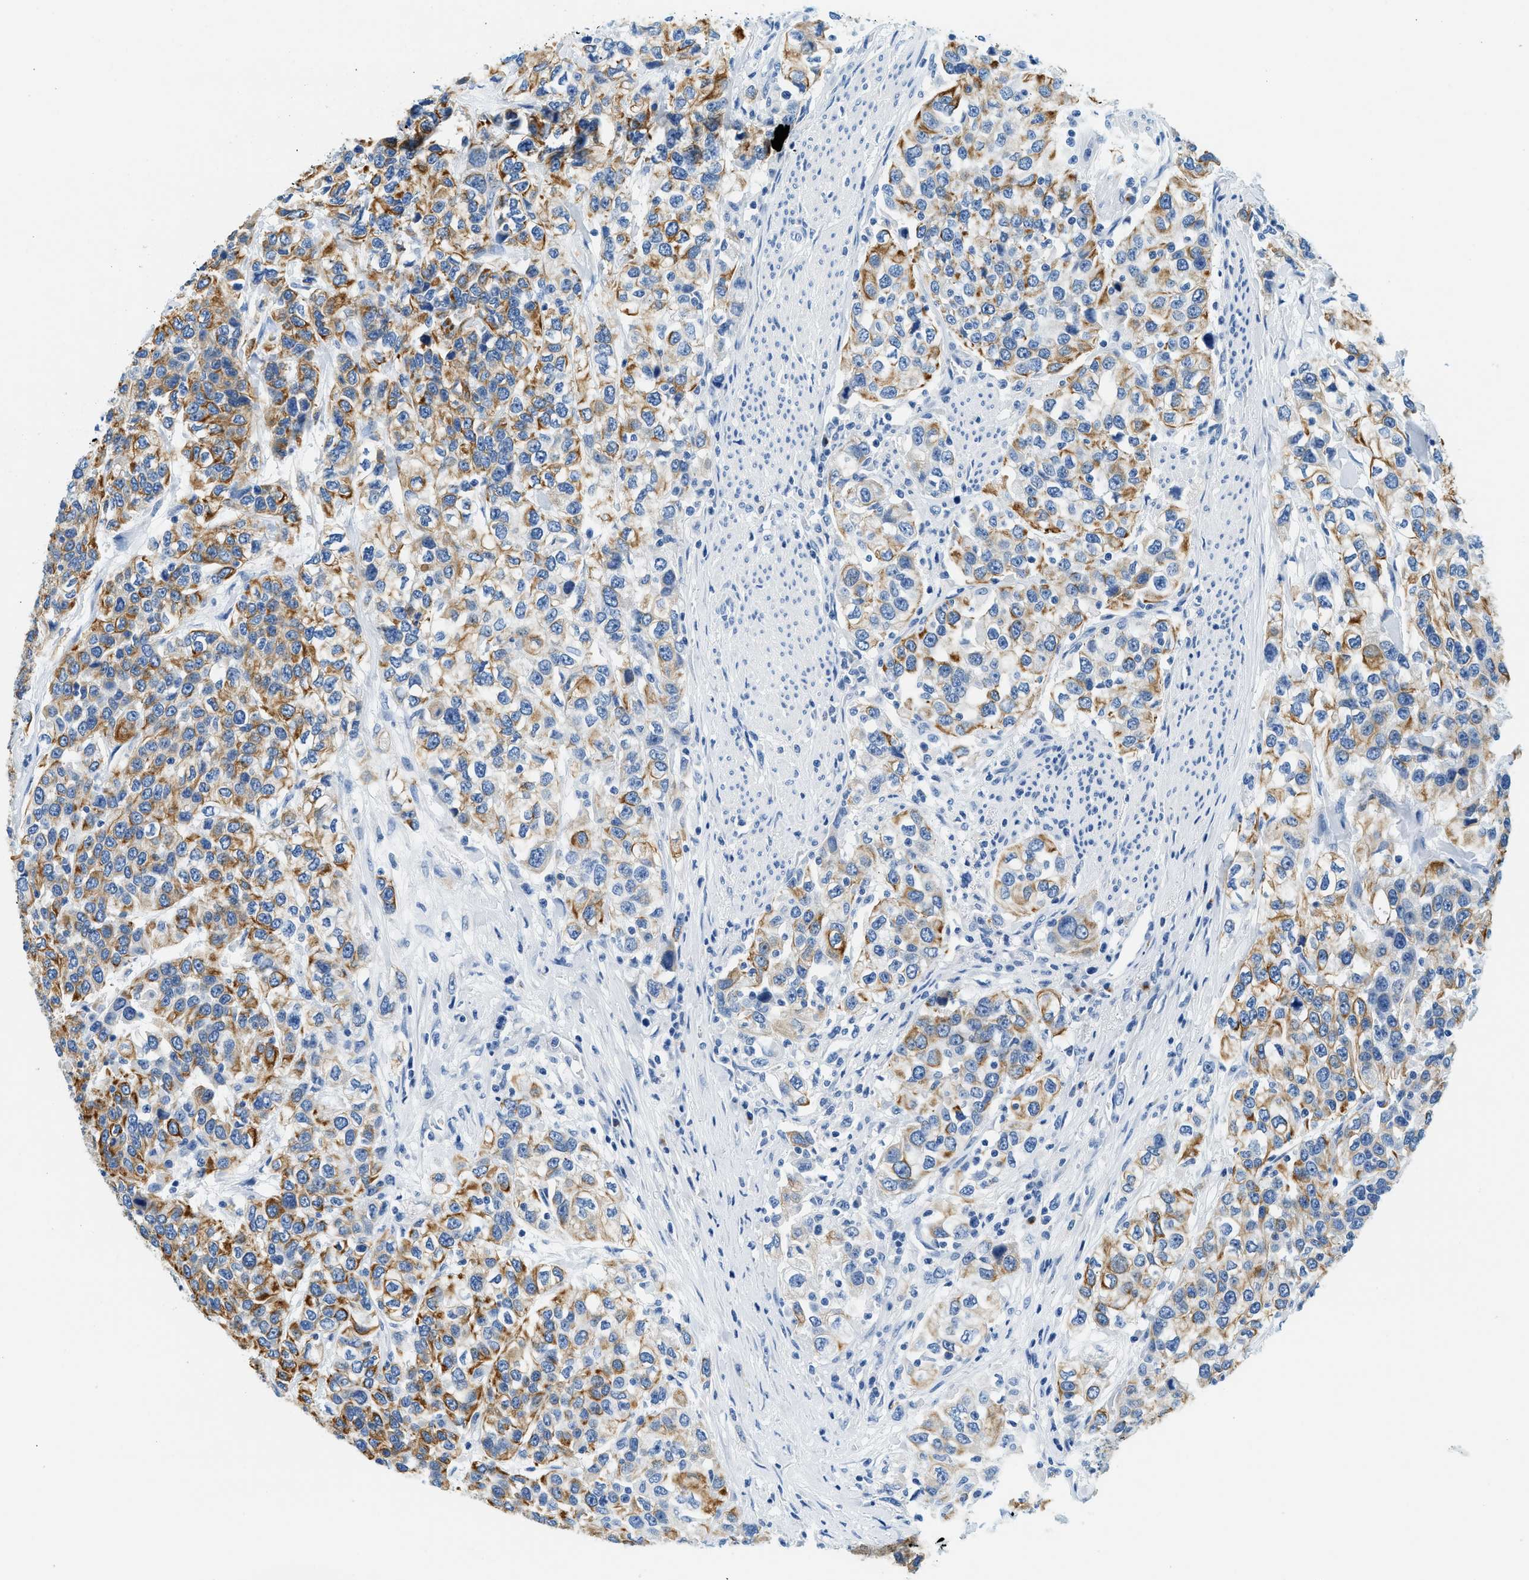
{"staining": {"intensity": "moderate", "quantity": ">75%", "location": "cytoplasmic/membranous"}, "tissue": "urothelial cancer", "cell_type": "Tumor cells", "image_type": "cancer", "snomed": [{"axis": "morphology", "description": "Urothelial carcinoma, High grade"}, {"axis": "topography", "description": "Urinary bladder"}], "caption": "This is an image of immunohistochemistry (IHC) staining of urothelial cancer, which shows moderate positivity in the cytoplasmic/membranous of tumor cells.", "gene": "STXBP2", "patient": {"sex": "female", "age": 80}}